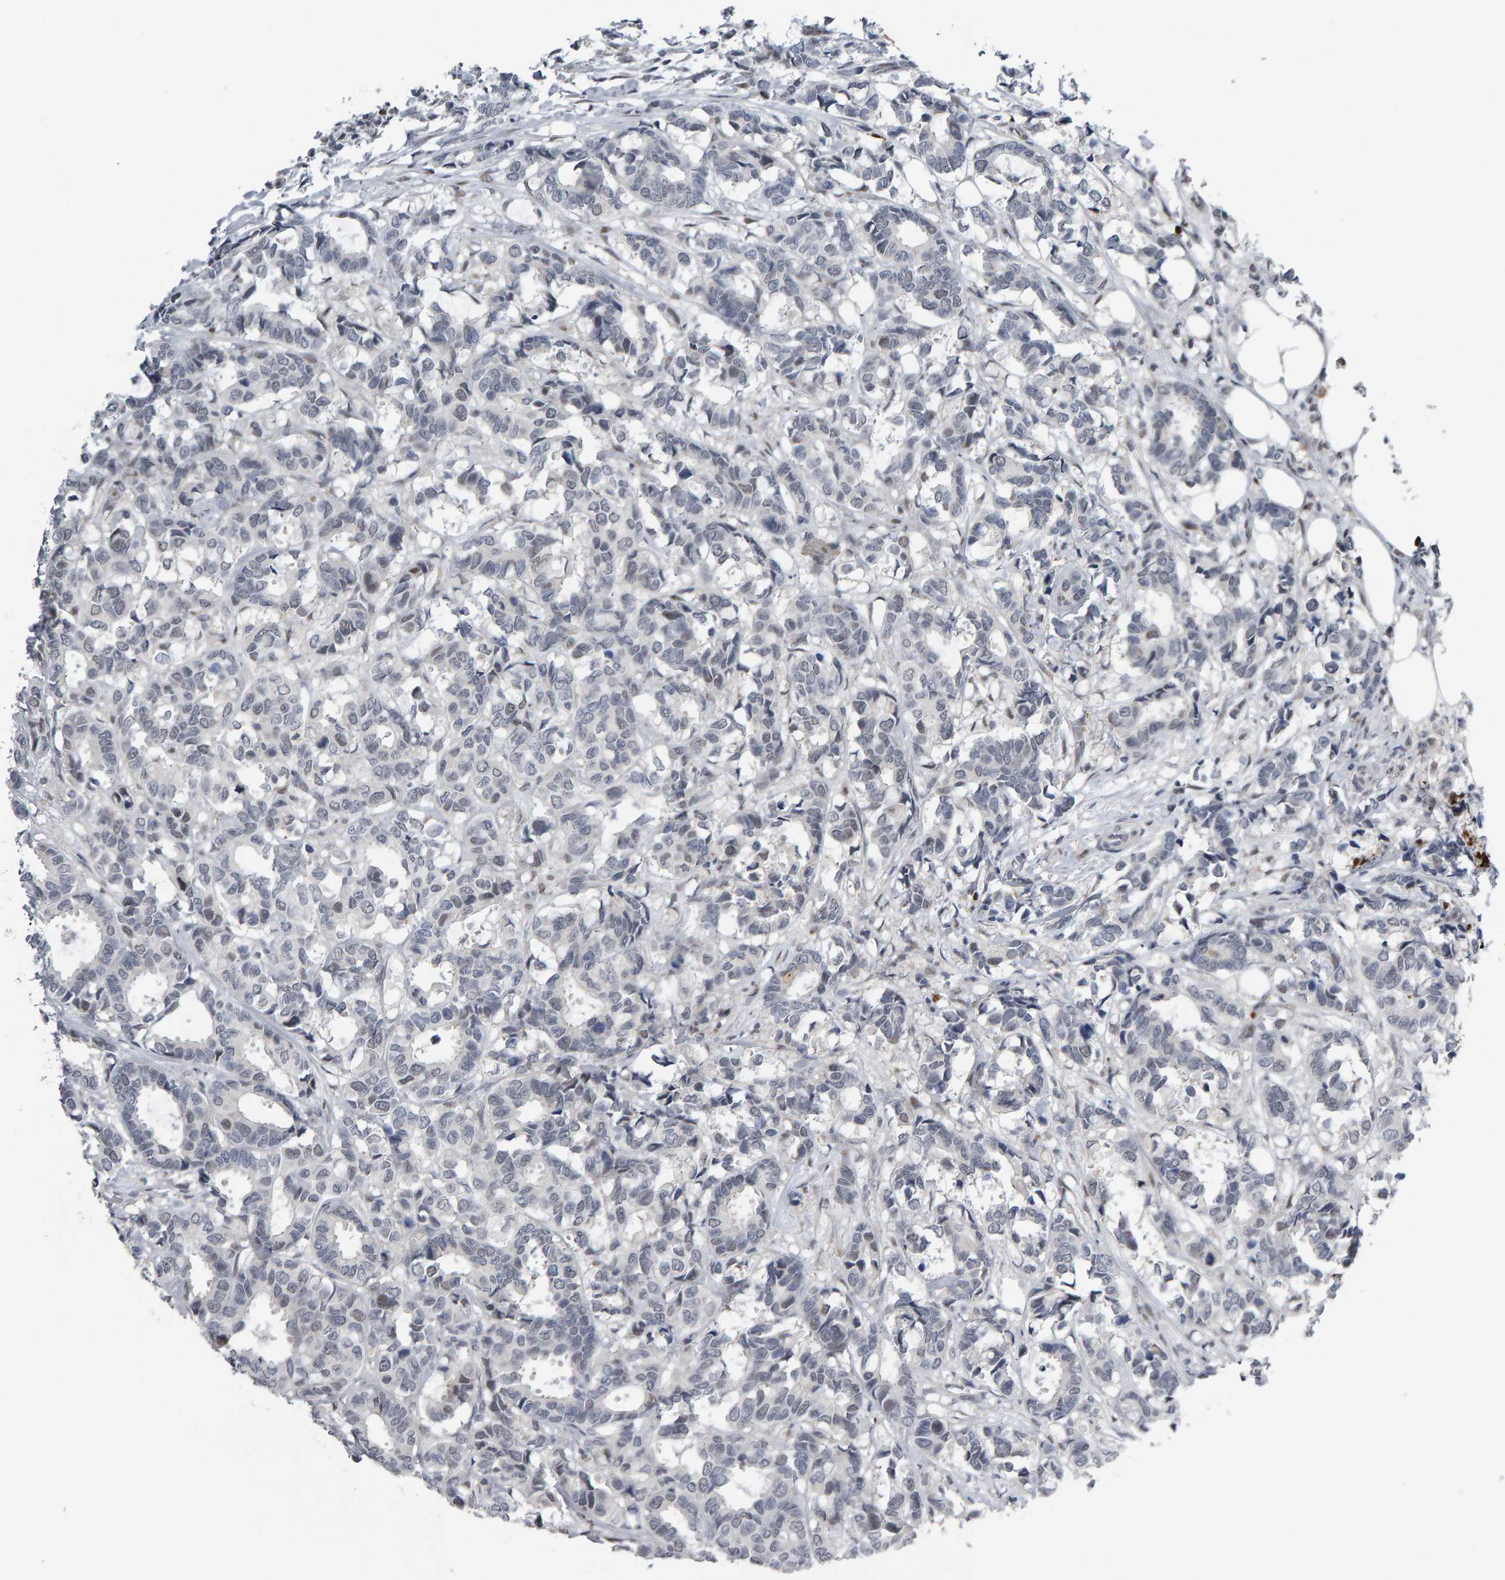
{"staining": {"intensity": "negative", "quantity": "none", "location": "none"}, "tissue": "breast cancer", "cell_type": "Tumor cells", "image_type": "cancer", "snomed": [{"axis": "morphology", "description": "Duct carcinoma"}, {"axis": "topography", "description": "Breast"}], "caption": "Immunohistochemical staining of human intraductal carcinoma (breast) reveals no significant positivity in tumor cells.", "gene": "IPO8", "patient": {"sex": "female", "age": 87}}